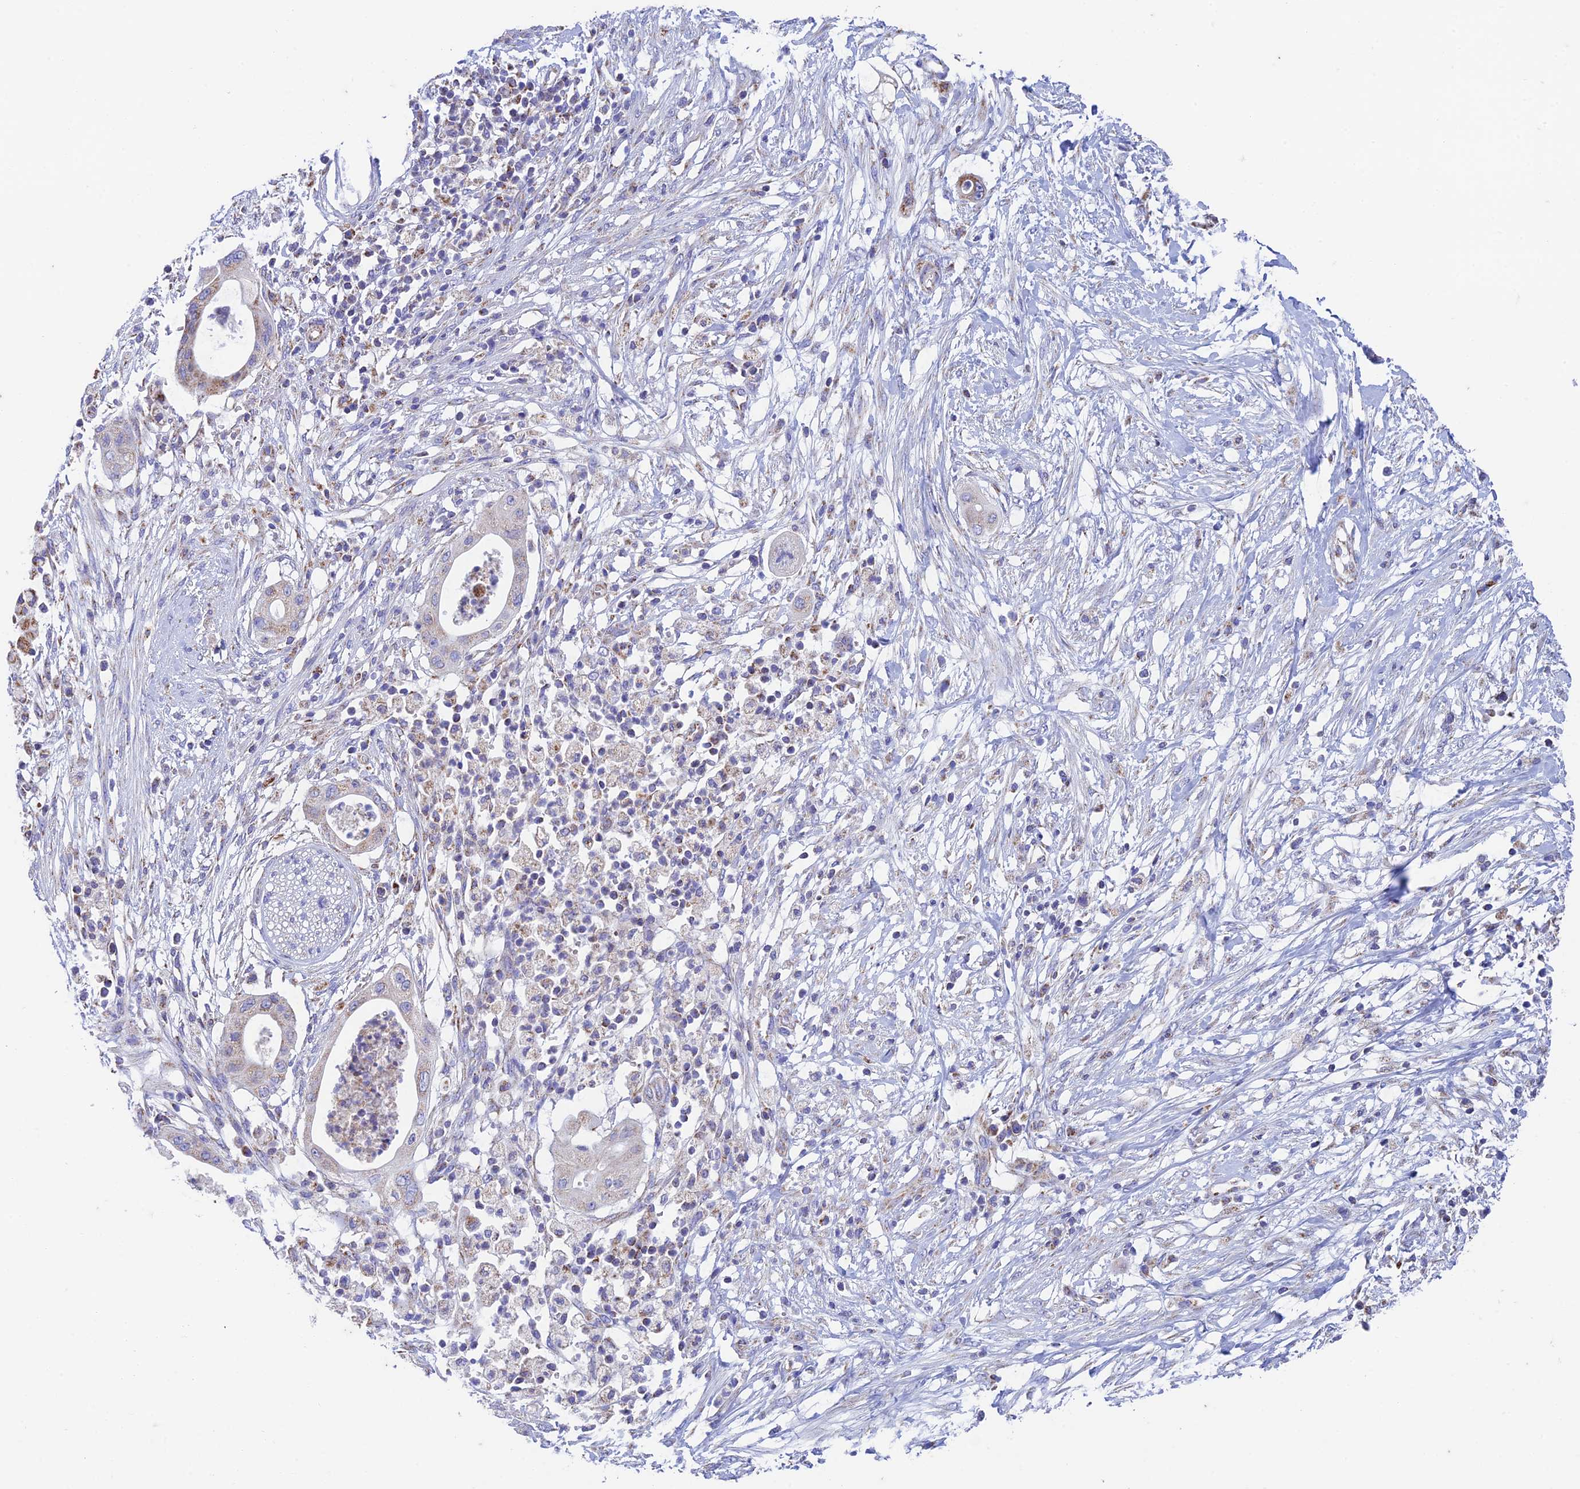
{"staining": {"intensity": "negative", "quantity": "none", "location": "none"}, "tissue": "pancreatic cancer", "cell_type": "Tumor cells", "image_type": "cancer", "snomed": [{"axis": "morphology", "description": "Adenocarcinoma, NOS"}, {"axis": "topography", "description": "Pancreas"}], "caption": "Adenocarcinoma (pancreatic) stained for a protein using IHC reveals no positivity tumor cells.", "gene": "ZNF181", "patient": {"sex": "male", "age": 68}}